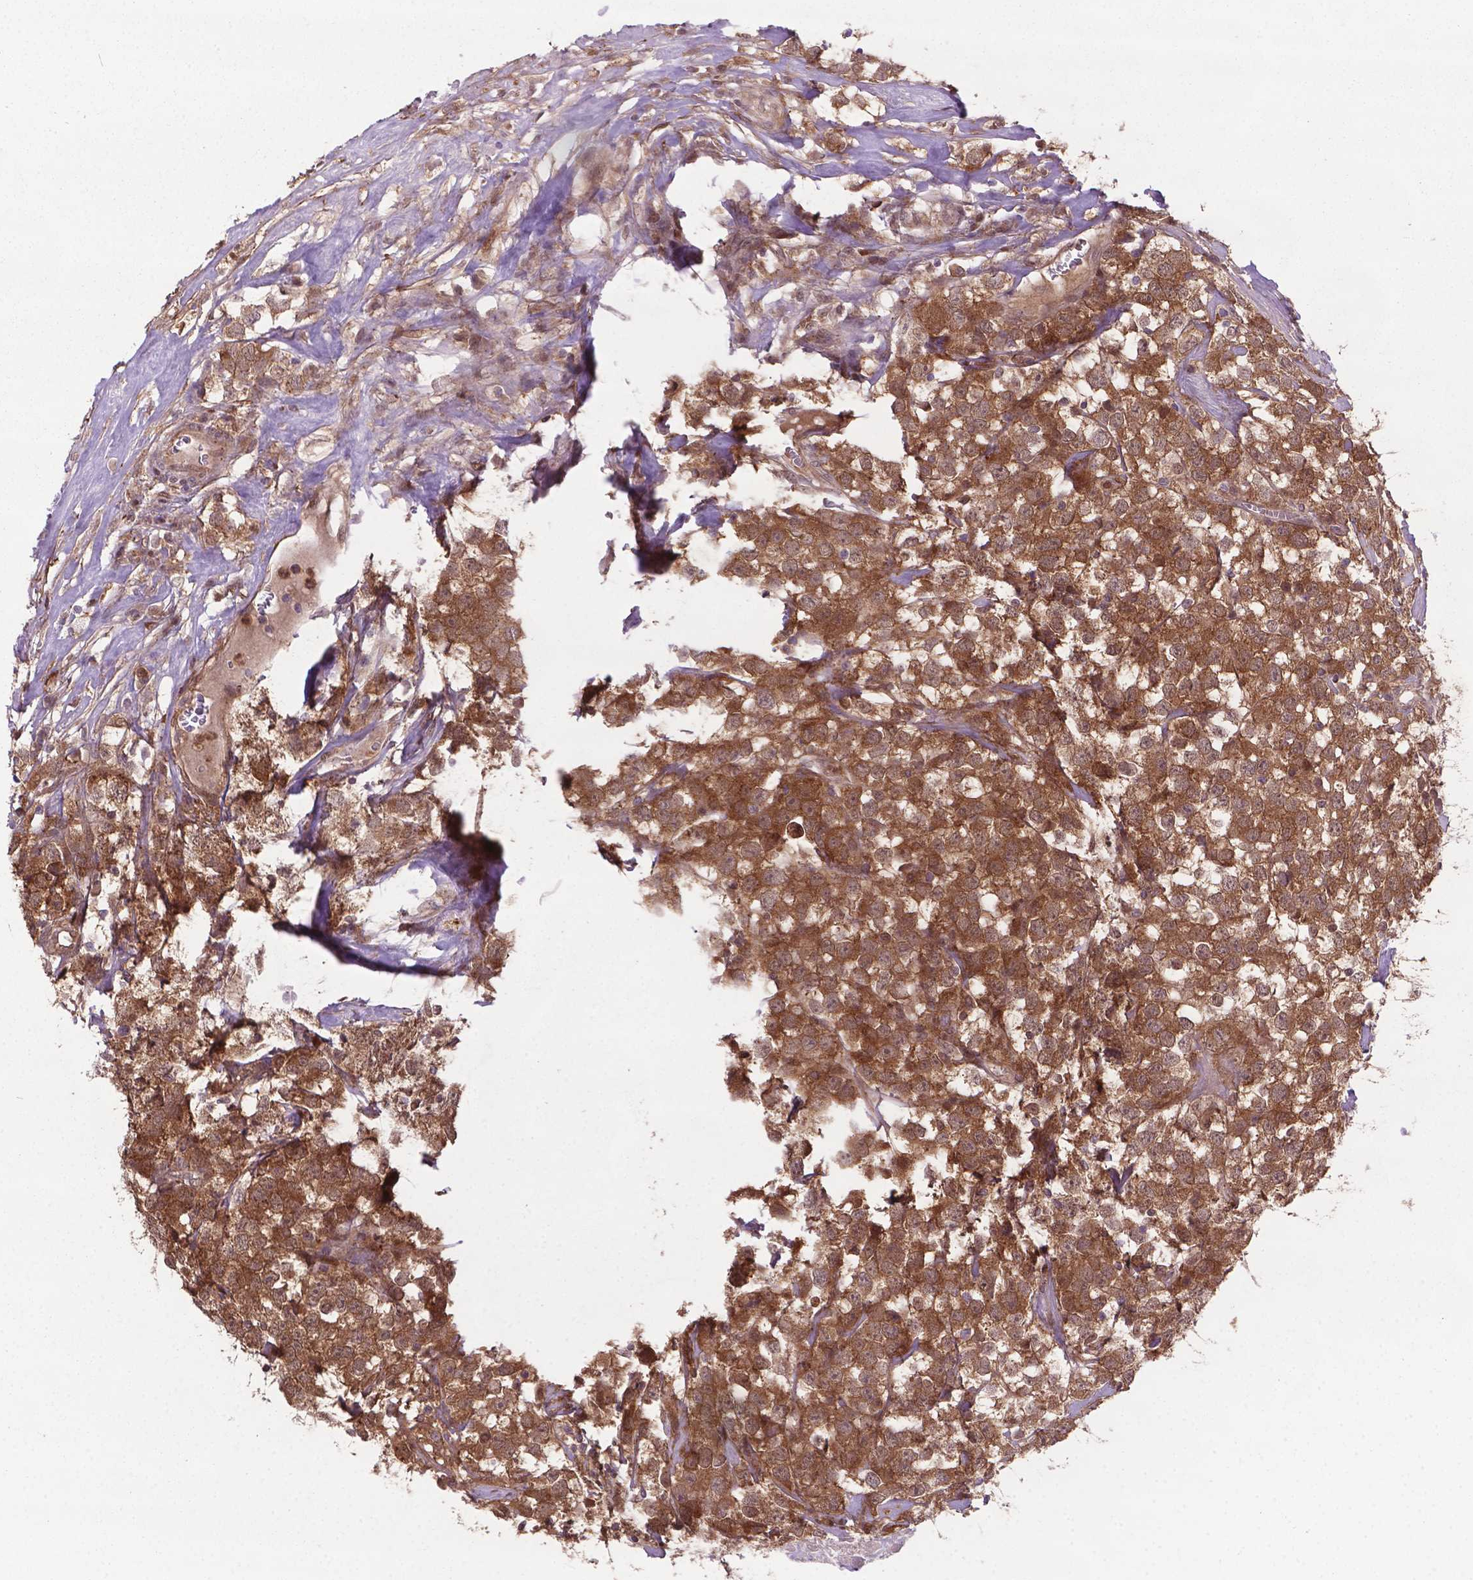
{"staining": {"intensity": "moderate", "quantity": ">75%", "location": "cytoplasmic/membranous,nuclear"}, "tissue": "testis cancer", "cell_type": "Tumor cells", "image_type": "cancer", "snomed": [{"axis": "morphology", "description": "Seminoma, NOS"}, {"axis": "topography", "description": "Testis"}], "caption": "Protein staining shows moderate cytoplasmic/membranous and nuclear staining in about >75% of tumor cells in testis cancer (seminoma).", "gene": "PLIN3", "patient": {"sex": "male", "age": 59}}